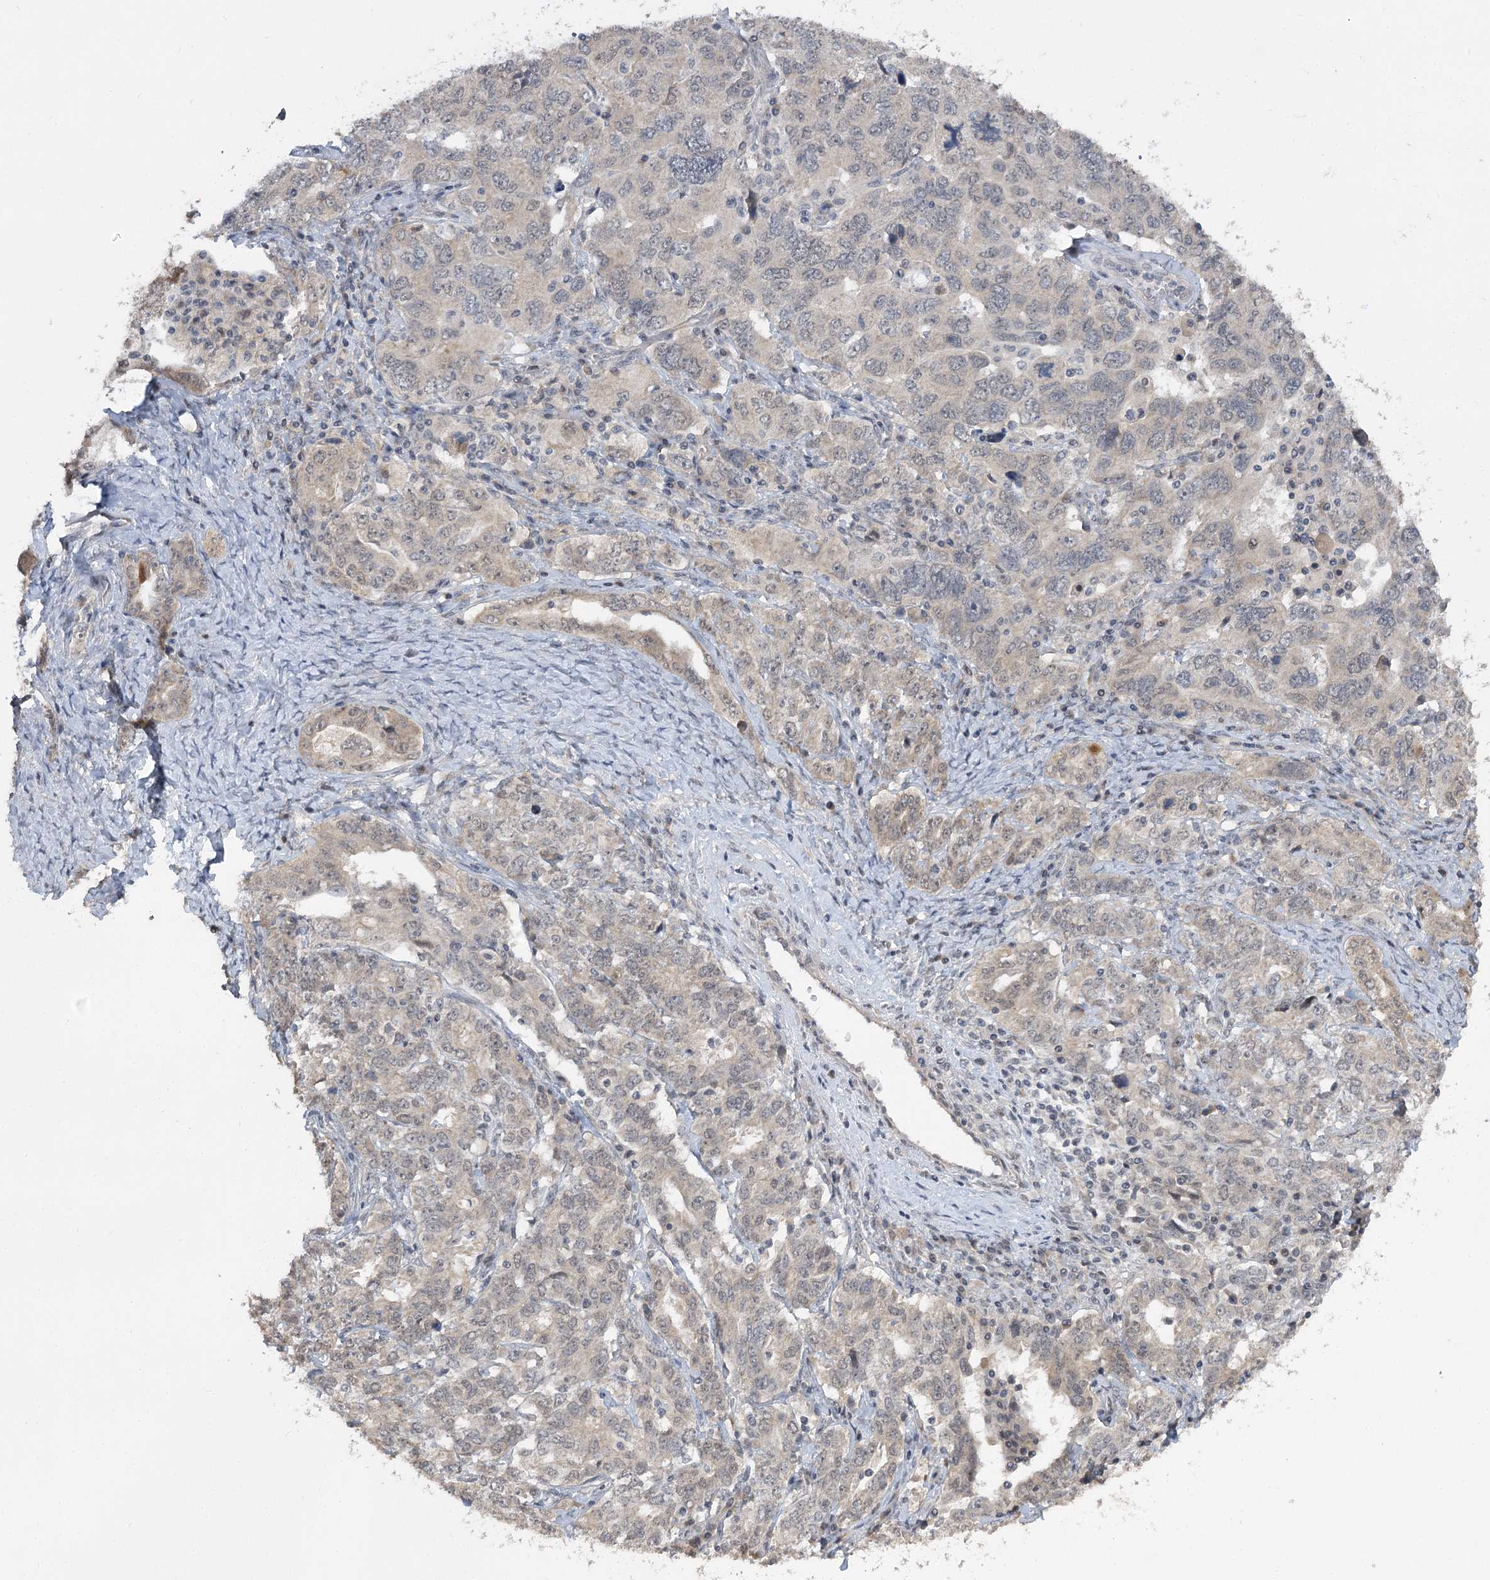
{"staining": {"intensity": "negative", "quantity": "none", "location": "none"}, "tissue": "ovarian cancer", "cell_type": "Tumor cells", "image_type": "cancer", "snomed": [{"axis": "morphology", "description": "Carcinoma, endometroid"}, {"axis": "topography", "description": "Ovary"}], "caption": "Tumor cells are negative for protein expression in human endometroid carcinoma (ovarian). (DAB IHC visualized using brightfield microscopy, high magnification).", "gene": "PHYHIPL", "patient": {"sex": "female", "age": 62}}